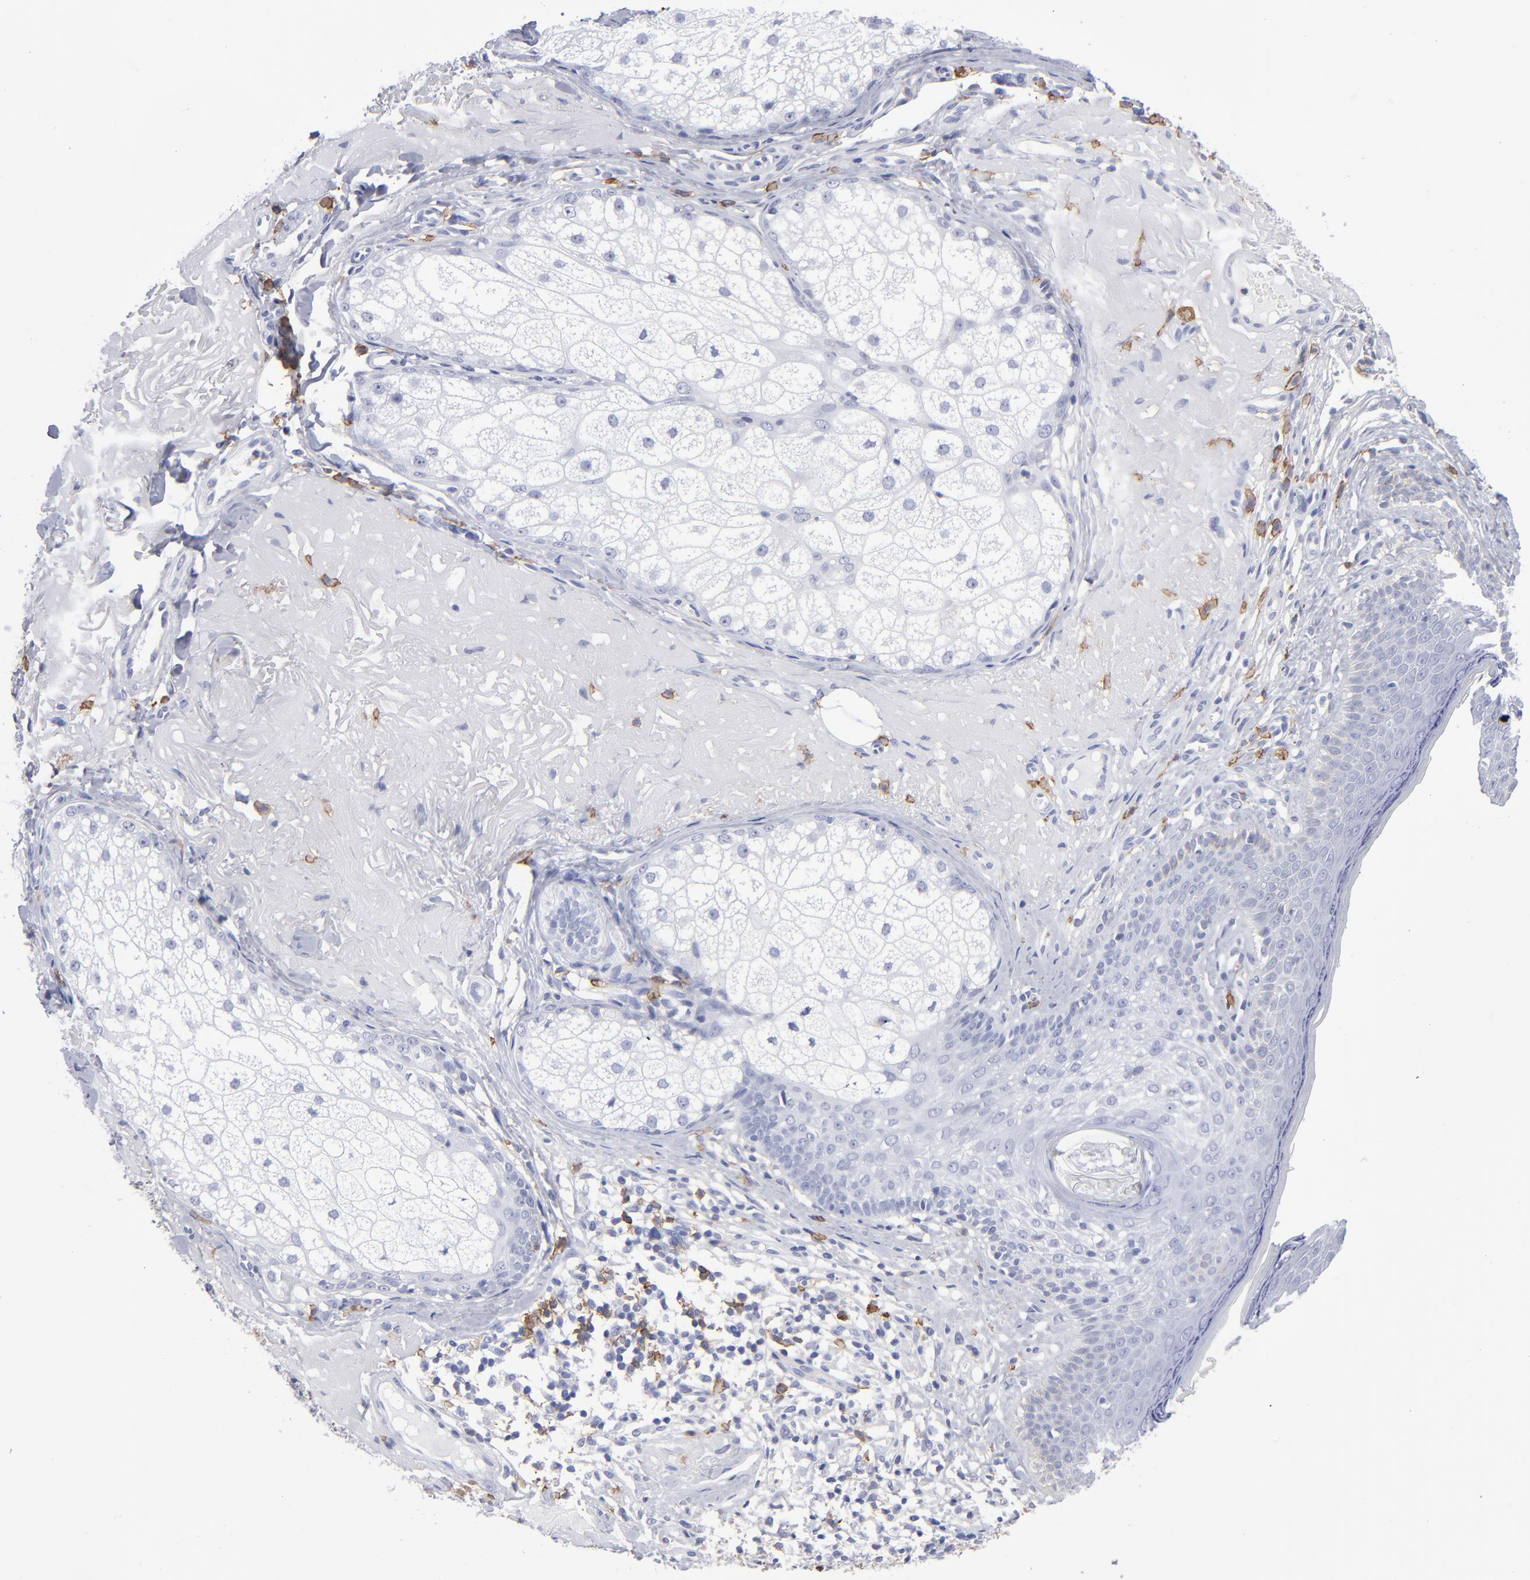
{"staining": {"intensity": "negative", "quantity": "none", "location": "none"}, "tissue": "skin cancer", "cell_type": "Tumor cells", "image_type": "cancer", "snomed": [{"axis": "morphology", "description": "Basal cell carcinoma"}, {"axis": "topography", "description": "Skin"}], "caption": "IHC micrograph of neoplastic tissue: skin cancer (basal cell carcinoma) stained with DAB reveals no significant protein expression in tumor cells.", "gene": "LAT2", "patient": {"sex": "male", "age": 74}}